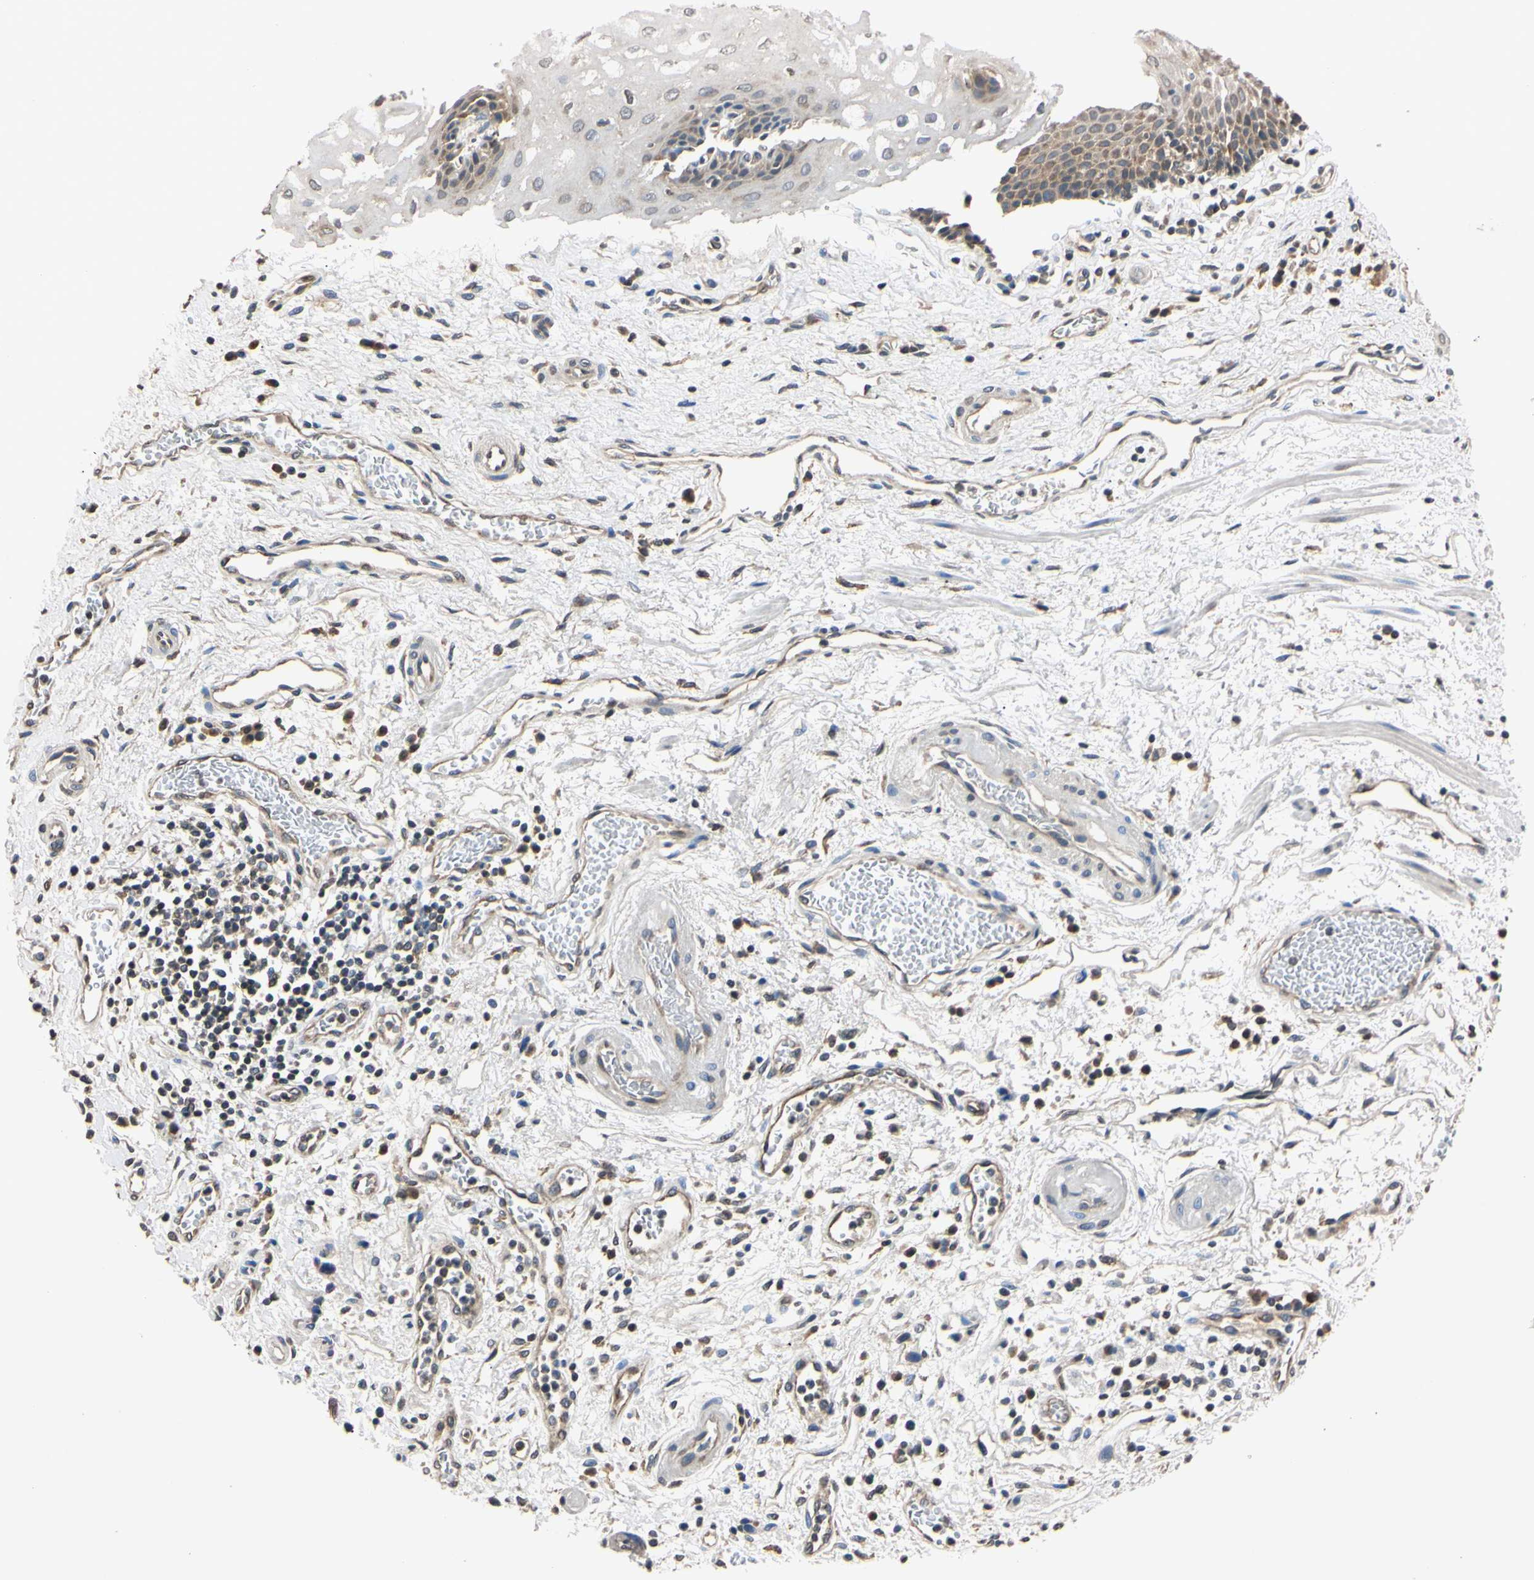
{"staining": {"intensity": "weak", "quantity": "<25%", "location": "cytoplasmic/membranous"}, "tissue": "esophagus", "cell_type": "Squamous epithelial cells", "image_type": "normal", "snomed": [{"axis": "morphology", "description": "Normal tissue, NOS"}, {"axis": "topography", "description": "Esophagus"}], "caption": "Normal esophagus was stained to show a protein in brown. There is no significant expression in squamous epithelial cells. (DAB (3,3'-diaminobenzidine) immunohistochemistry, high magnification).", "gene": "EPN1", "patient": {"sex": "male", "age": 54}}